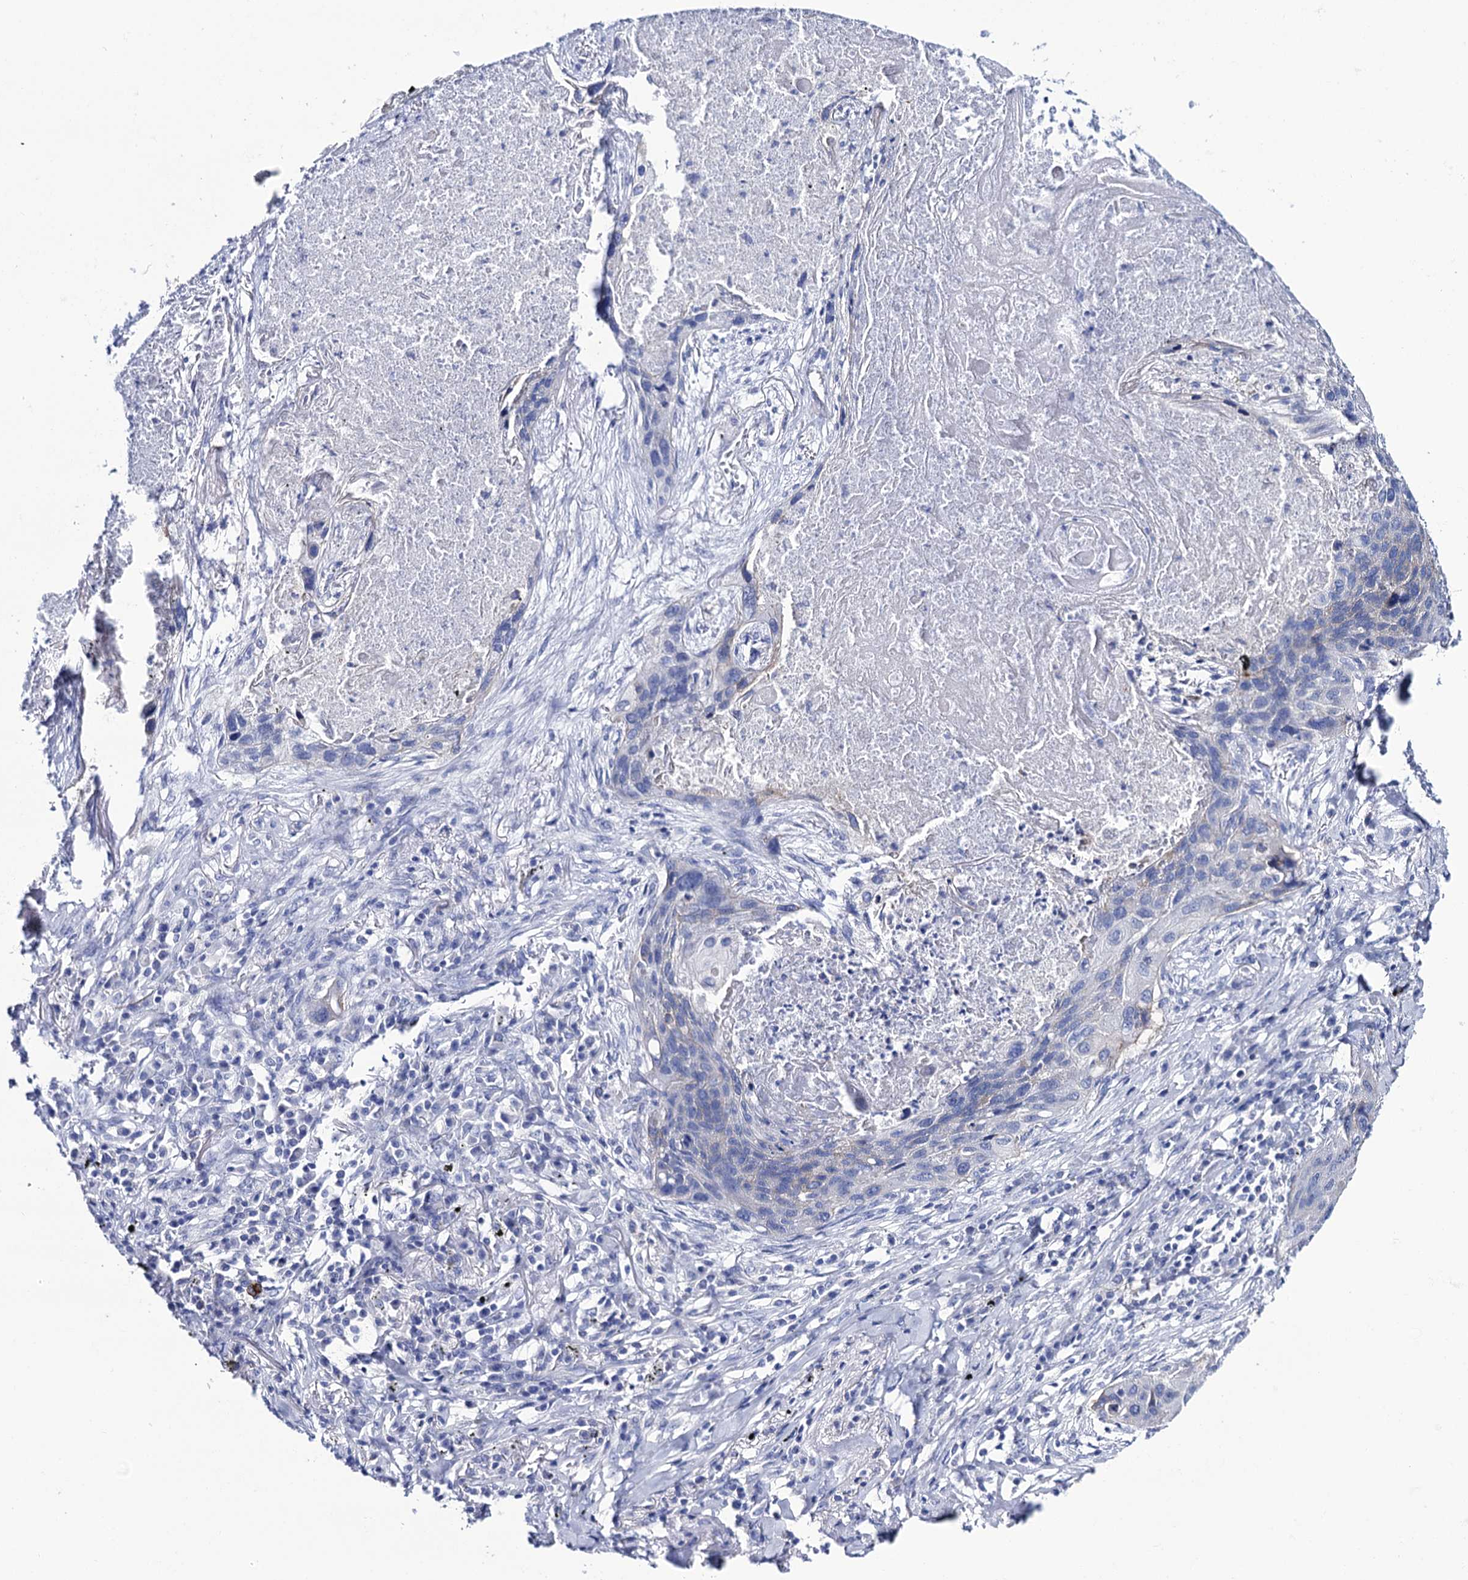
{"staining": {"intensity": "negative", "quantity": "none", "location": "none"}, "tissue": "lung cancer", "cell_type": "Tumor cells", "image_type": "cancer", "snomed": [{"axis": "morphology", "description": "Squamous cell carcinoma, NOS"}, {"axis": "topography", "description": "Lung"}], "caption": "Immunohistochemical staining of lung squamous cell carcinoma shows no significant positivity in tumor cells. (IHC, brightfield microscopy, high magnification).", "gene": "RAB3IP", "patient": {"sex": "female", "age": 63}}